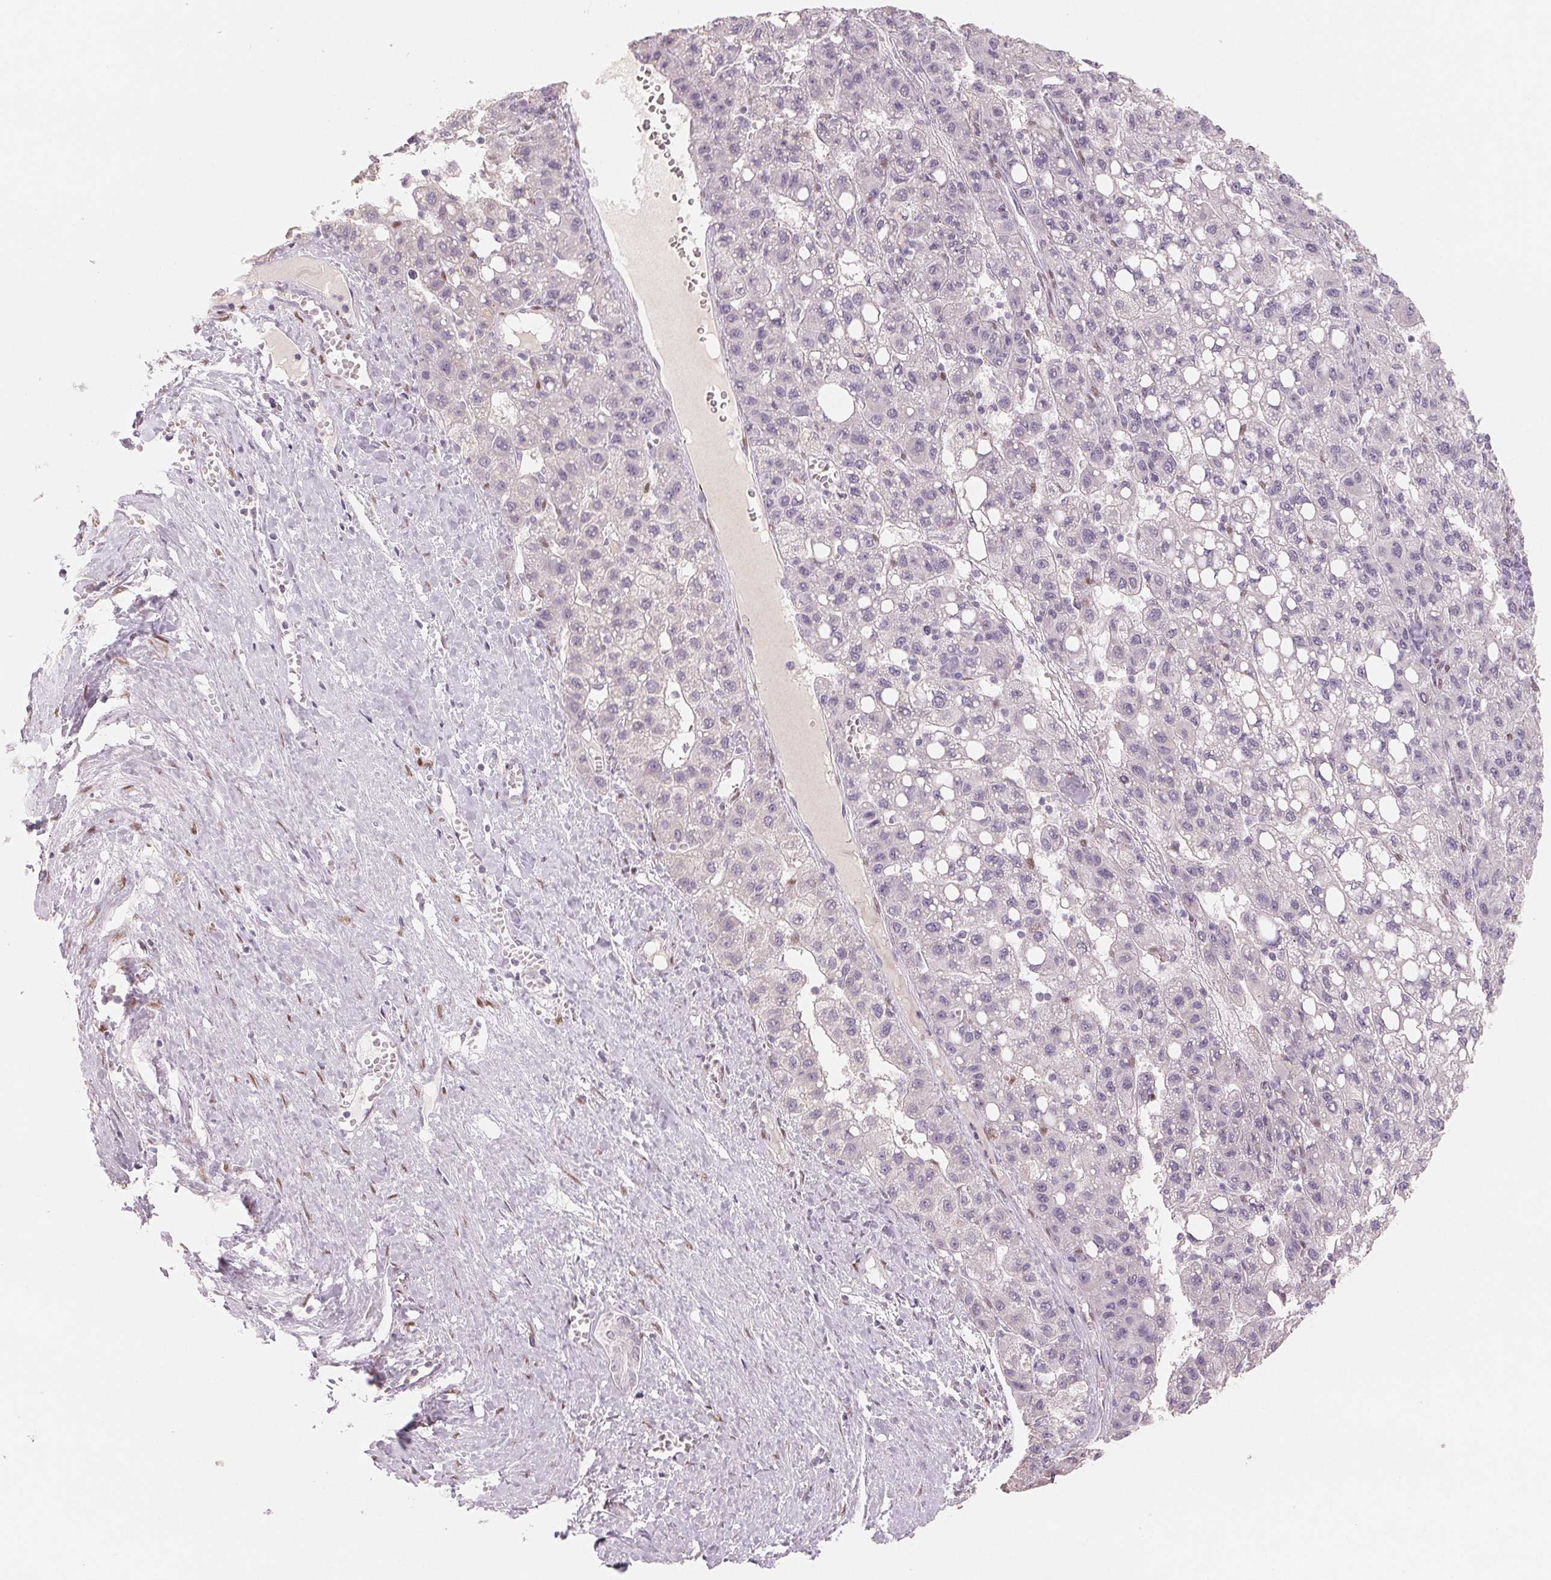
{"staining": {"intensity": "negative", "quantity": "none", "location": "none"}, "tissue": "liver cancer", "cell_type": "Tumor cells", "image_type": "cancer", "snomed": [{"axis": "morphology", "description": "Carcinoma, Hepatocellular, NOS"}, {"axis": "topography", "description": "Liver"}], "caption": "The IHC histopathology image has no significant staining in tumor cells of liver hepatocellular carcinoma tissue.", "gene": "SMARCD3", "patient": {"sex": "female", "age": 82}}